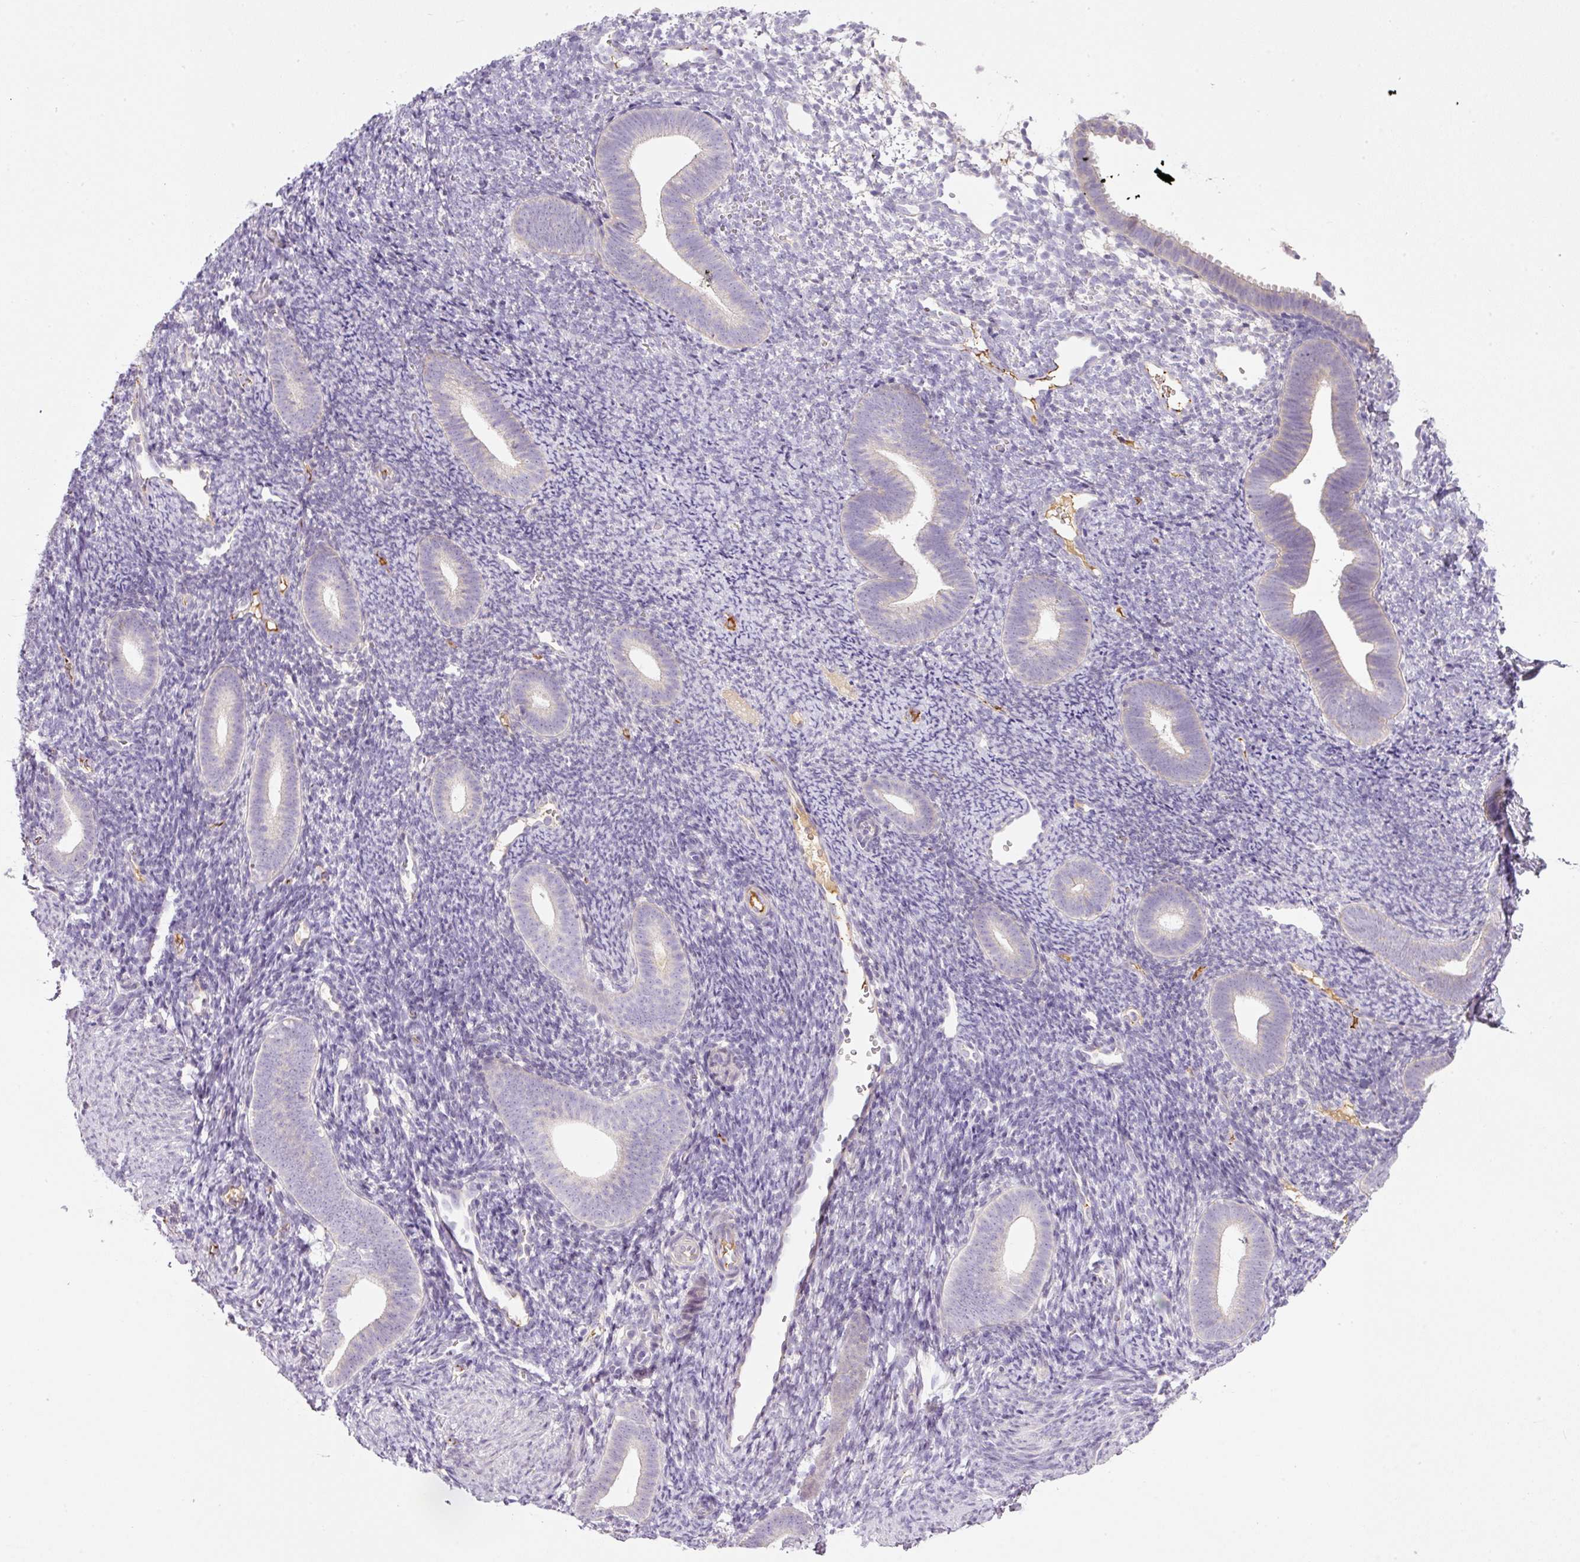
{"staining": {"intensity": "negative", "quantity": "none", "location": "none"}, "tissue": "endometrium", "cell_type": "Cells in endometrial stroma", "image_type": "normal", "snomed": [{"axis": "morphology", "description": "Normal tissue, NOS"}, {"axis": "topography", "description": "Endometrium"}], "caption": "IHC photomicrograph of unremarkable endometrium stained for a protein (brown), which reveals no positivity in cells in endometrial stroma.", "gene": "KPNA5", "patient": {"sex": "female", "age": 39}}